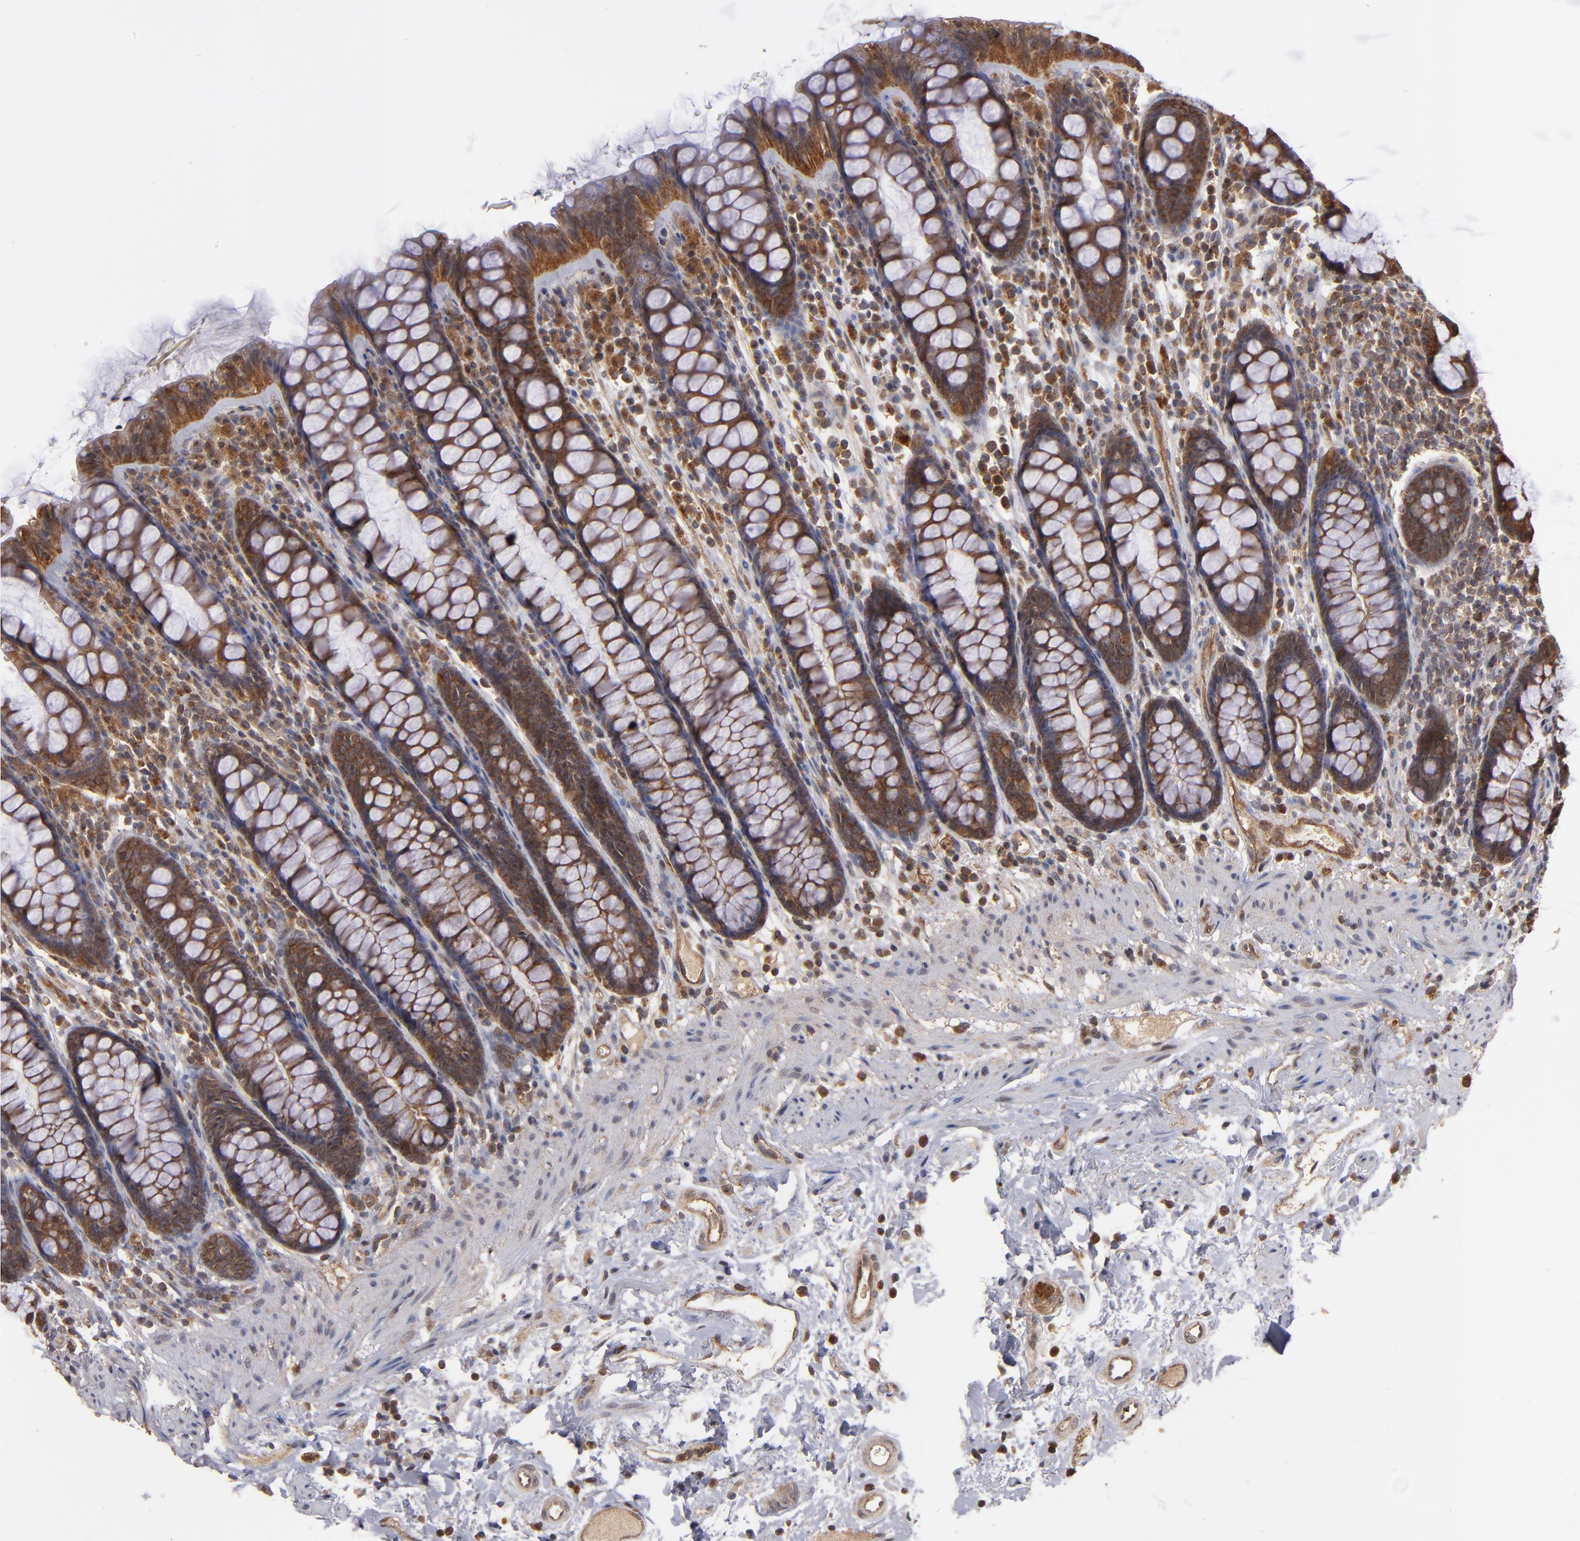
{"staining": {"intensity": "strong", "quantity": ">75%", "location": "cytoplasmic/membranous"}, "tissue": "rectum", "cell_type": "Glandular cells", "image_type": "normal", "snomed": [{"axis": "morphology", "description": "Normal tissue, NOS"}, {"axis": "topography", "description": "Rectum"}], "caption": "IHC (DAB (3,3'-diaminobenzidine)) staining of unremarkable human rectum displays strong cytoplasmic/membranous protein expression in approximately >75% of glandular cells.", "gene": "BDKRB1", "patient": {"sex": "male", "age": 92}}